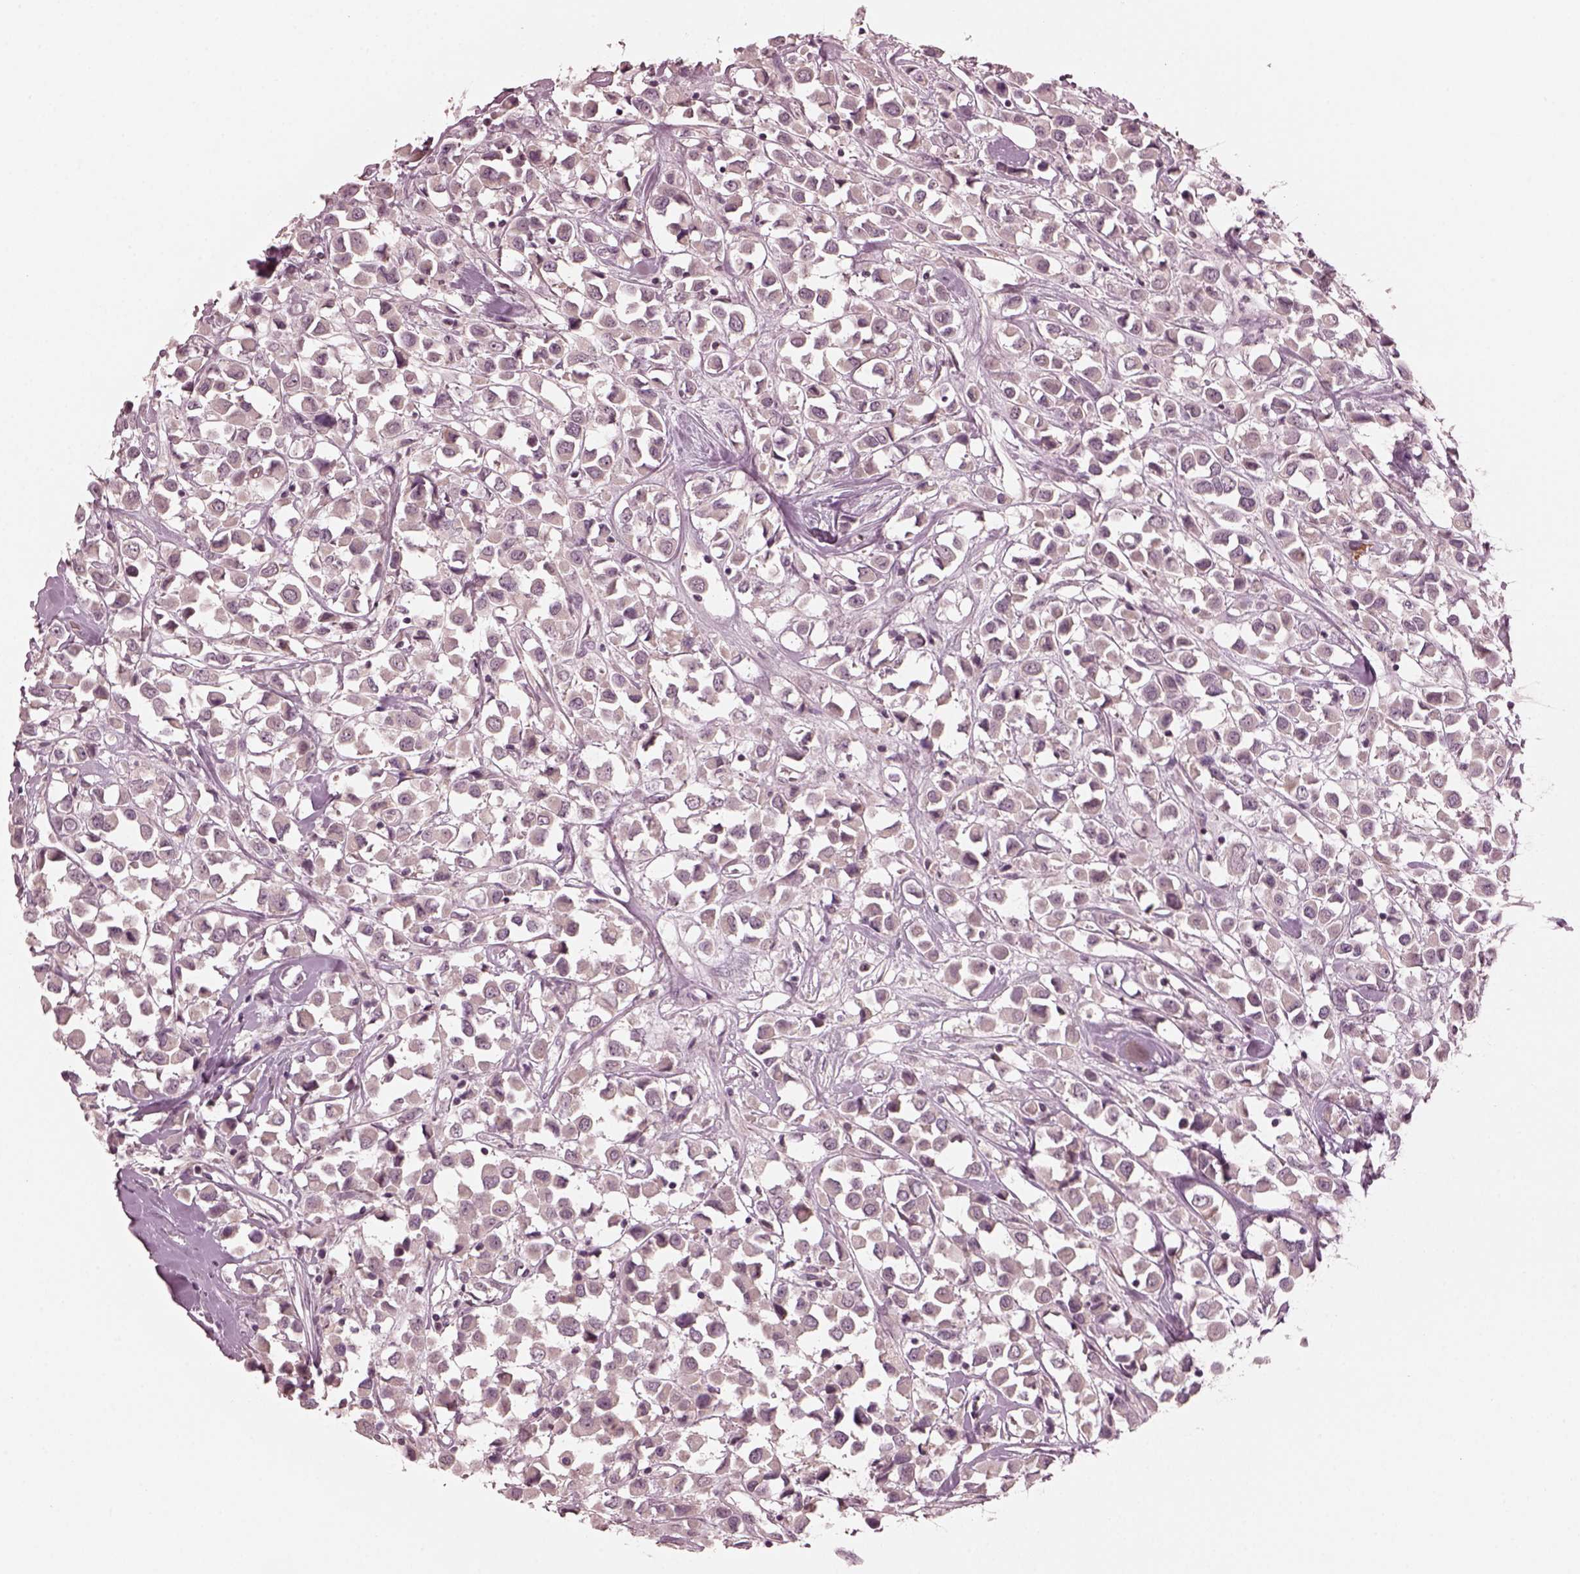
{"staining": {"intensity": "negative", "quantity": "none", "location": "none"}, "tissue": "breast cancer", "cell_type": "Tumor cells", "image_type": "cancer", "snomed": [{"axis": "morphology", "description": "Duct carcinoma"}, {"axis": "topography", "description": "Breast"}], "caption": "Human breast cancer stained for a protein using immunohistochemistry displays no positivity in tumor cells.", "gene": "RGS7", "patient": {"sex": "female", "age": 61}}